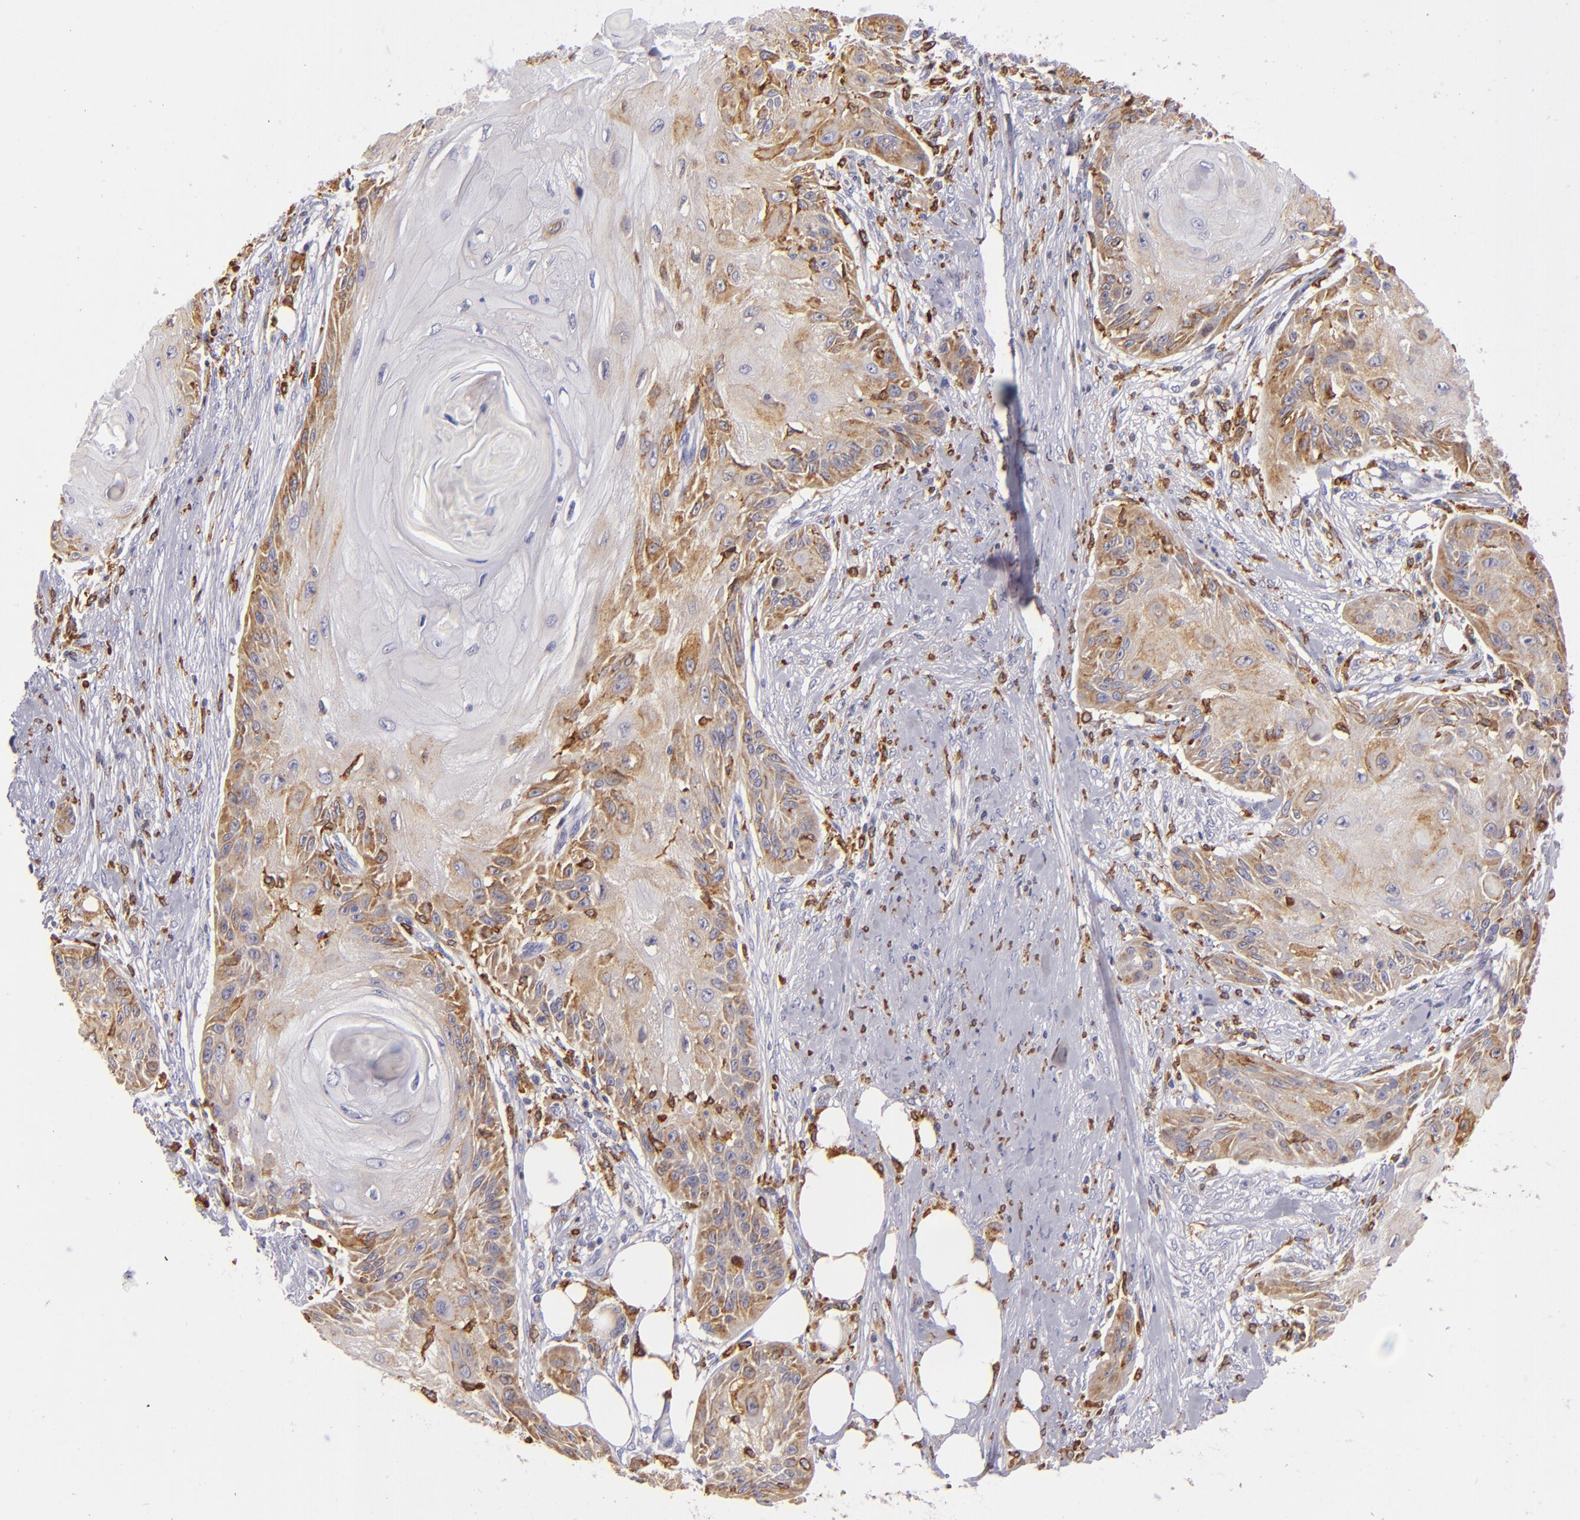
{"staining": {"intensity": "moderate", "quantity": "25%-75%", "location": "cytoplasmic/membranous"}, "tissue": "skin cancer", "cell_type": "Tumor cells", "image_type": "cancer", "snomed": [{"axis": "morphology", "description": "Squamous cell carcinoma, NOS"}, {"axis": "topography", "description": "Skin"}], "caption": "Skin cancer tissue shows moderate cytoplasmic/membranous positivity in approximately 25%-75% of tumor cells", "gene": "CD74", "patient": {"sex": "female", "age": 88}}